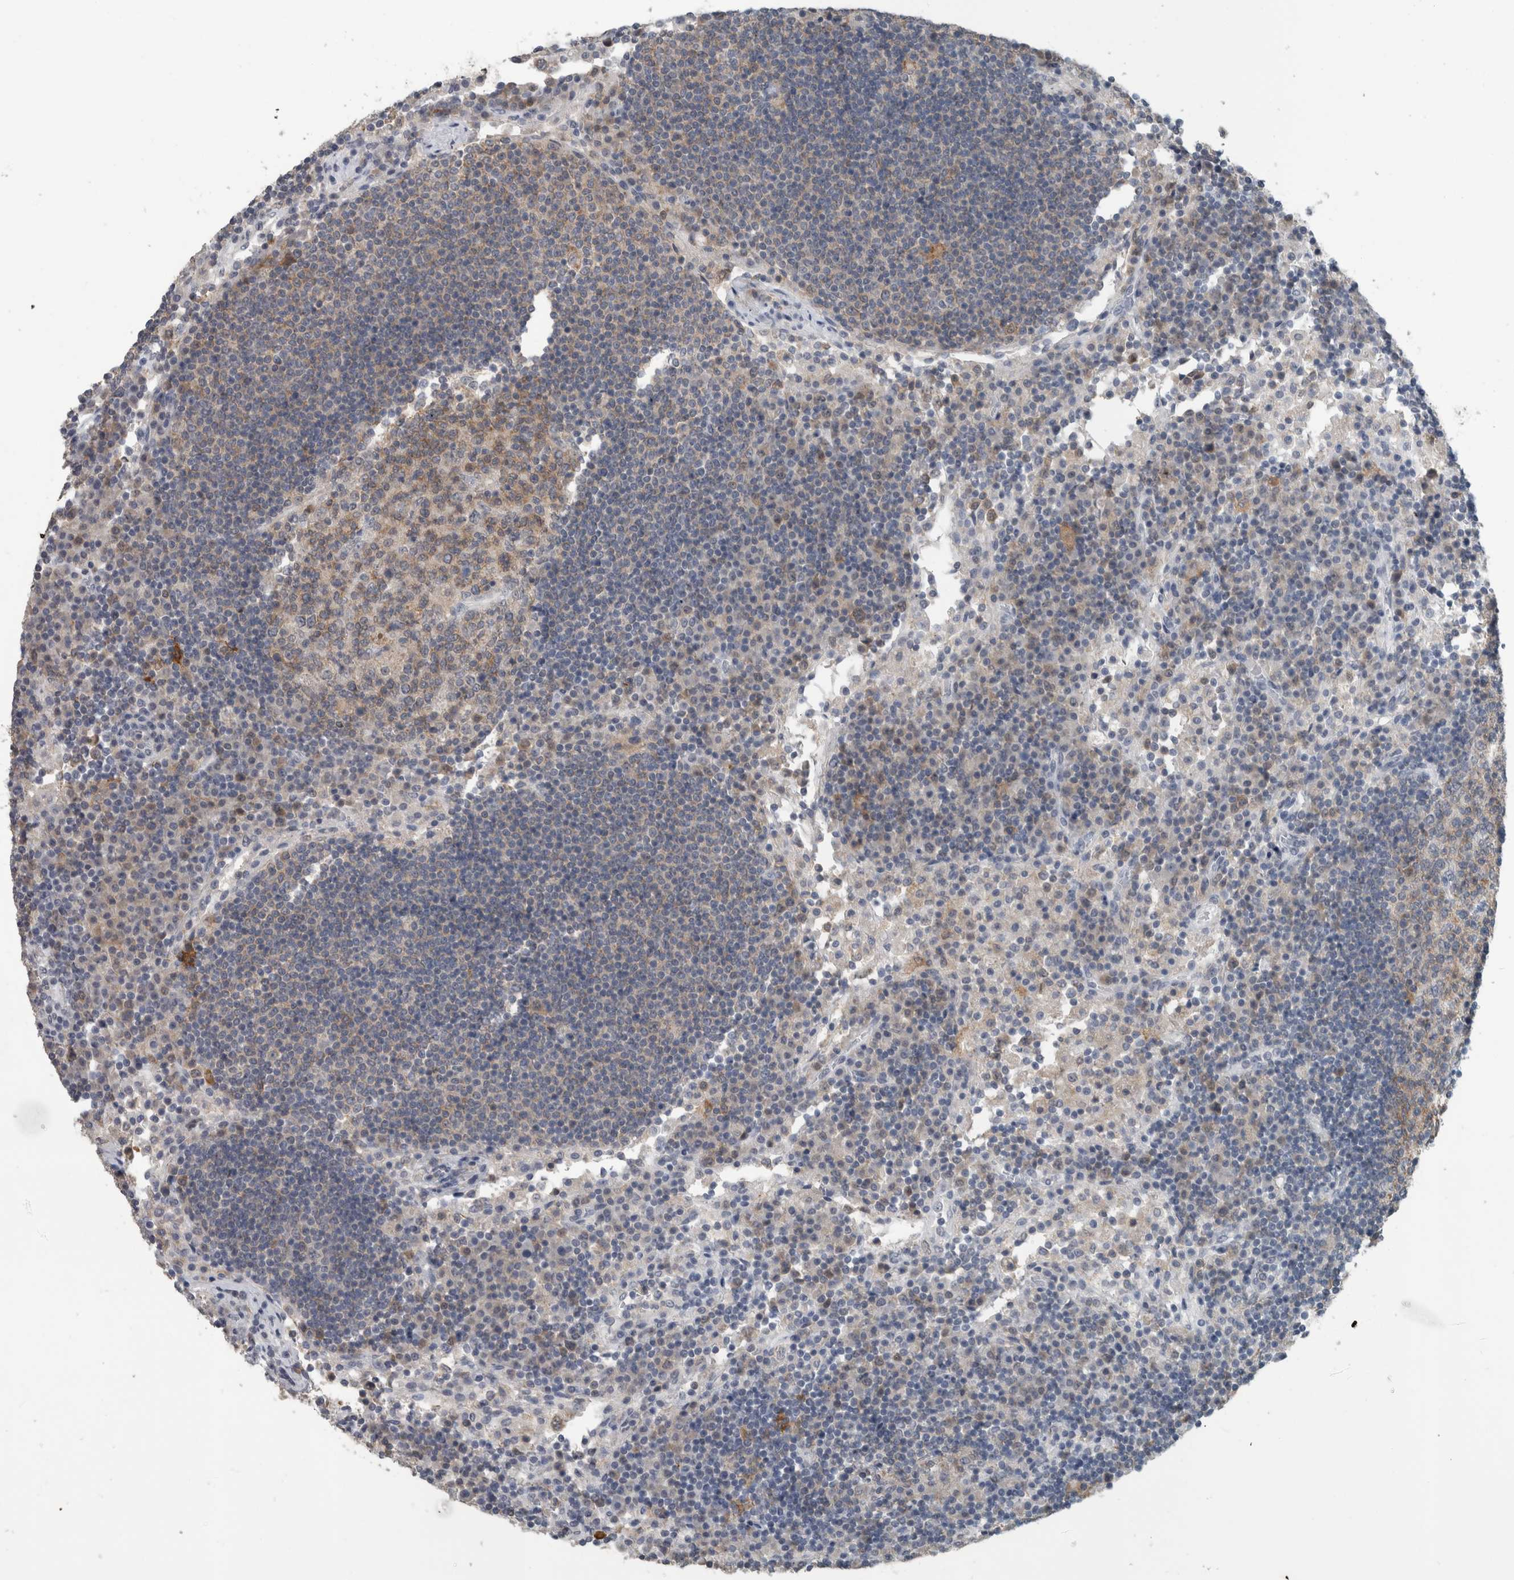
{"staining": {"intensity": "moderate", "quantity": "25%-75%", "location": "cytoplasmic/membranous"}, "tissue": "lymph node", "cell_type": "Germinal center cells", "image_type": "normal", "snomed": [{"axis": "morphology", "description": "Normal tissue, NOS"}, {"axis": "topography", "description": "Lymph node"}], "caption": "The photomicrograph demonstrates staining of normal lymph node, revealing moderate cytoplasmic/membranous protein staining (brown color) within germinal center cells.", "gene": "ACSF2", "patient": {"sex": "female", "age": 53}}